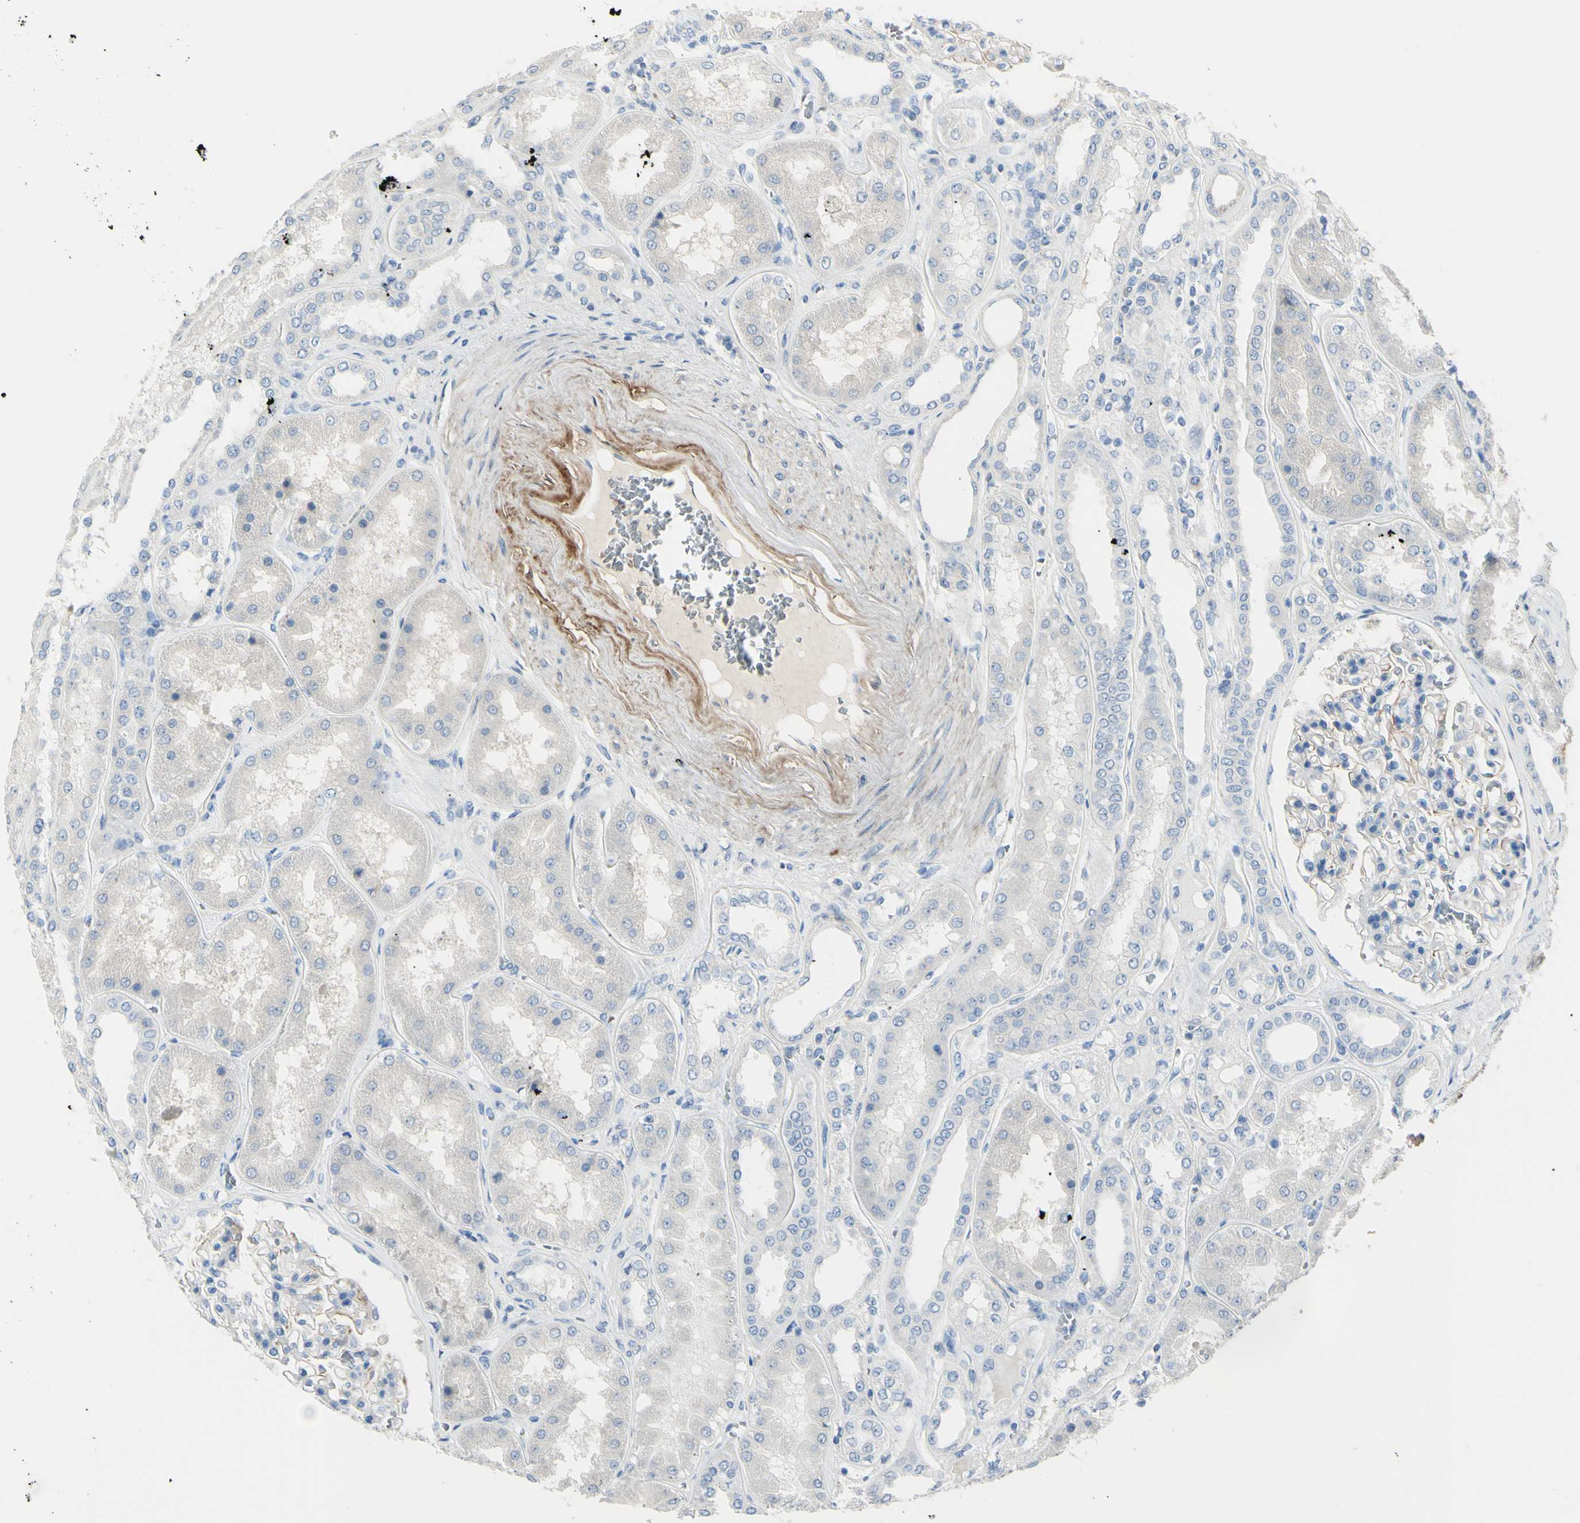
{"staining": {"intensity": "negative", "quantity": "none", "location": "none"}, "tissue": "kidney", "cell_type": "Cells in glomeruli", "image_type": "normal", "snomed": [{"axis": "morphology", "description": "Normal tissue, NOS"}, {"axis": "topography", "description": "Kidney"}], "caption": "This image is of unremarkable kidney stained with IHC to label a protein in brown with the nuclei are counter-stained blue. There is no expression in cells in glomeruli.", "gene": "NCBP2L", "patient": {"sex": "female", "age": 56}}